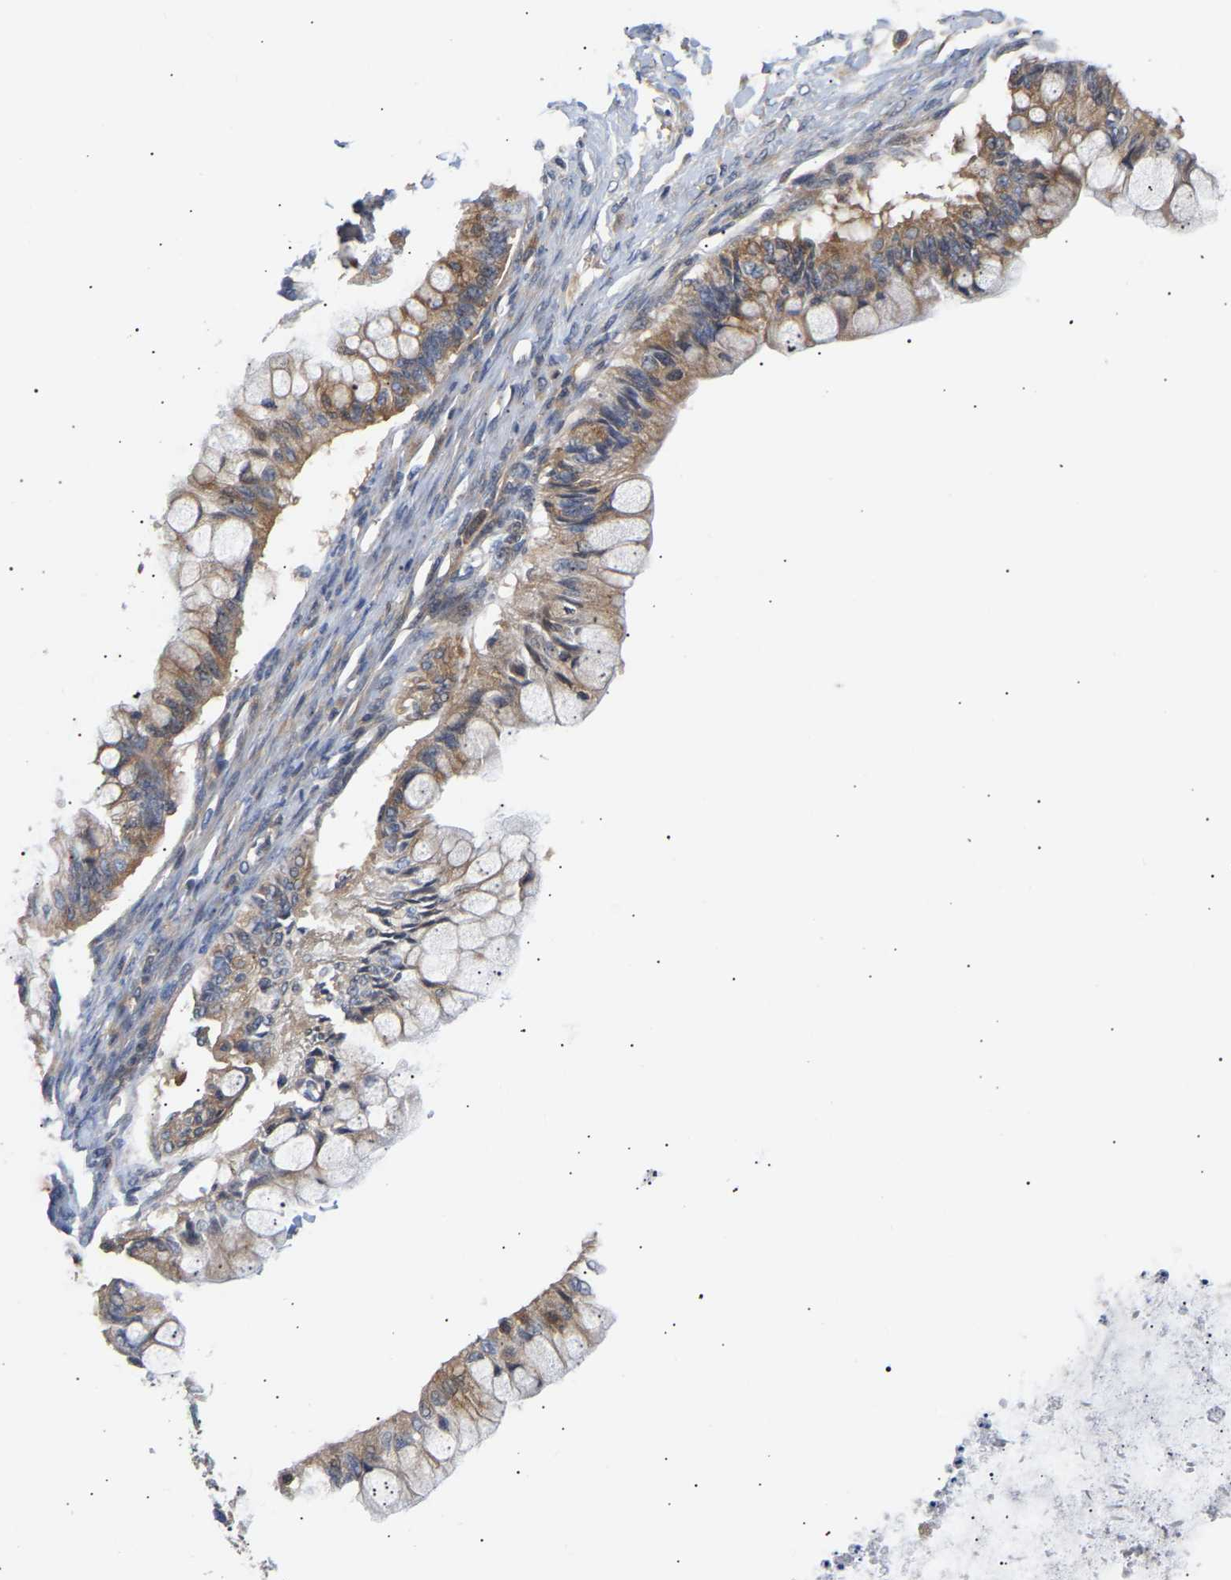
{"staining": {"intensity": "moderate", "quantity": ">75%", "location": "cytoplasmic/membranous"}, "tissue": "ovarian cancer", "cell_type": "Tumor cells", "image_type": "cancer", "snomed": [{"axis": "morphology", "description": "Cystadenocarcinoma, mucinous, NOS"}, {"axis": "topography", "description": "Ovary"}], "caption": "Immunohistochemical staining of ovarian cancer (mucinous cystadenocarcinoma) shows moderate cytoplasmic/membranous protein staining in approximately >75% of tumor cells. (DAB = brown stain, brightfield microscopy at high magnification).", "gene": "KASH5", "patient": {"sex": "female", "age": 57}}